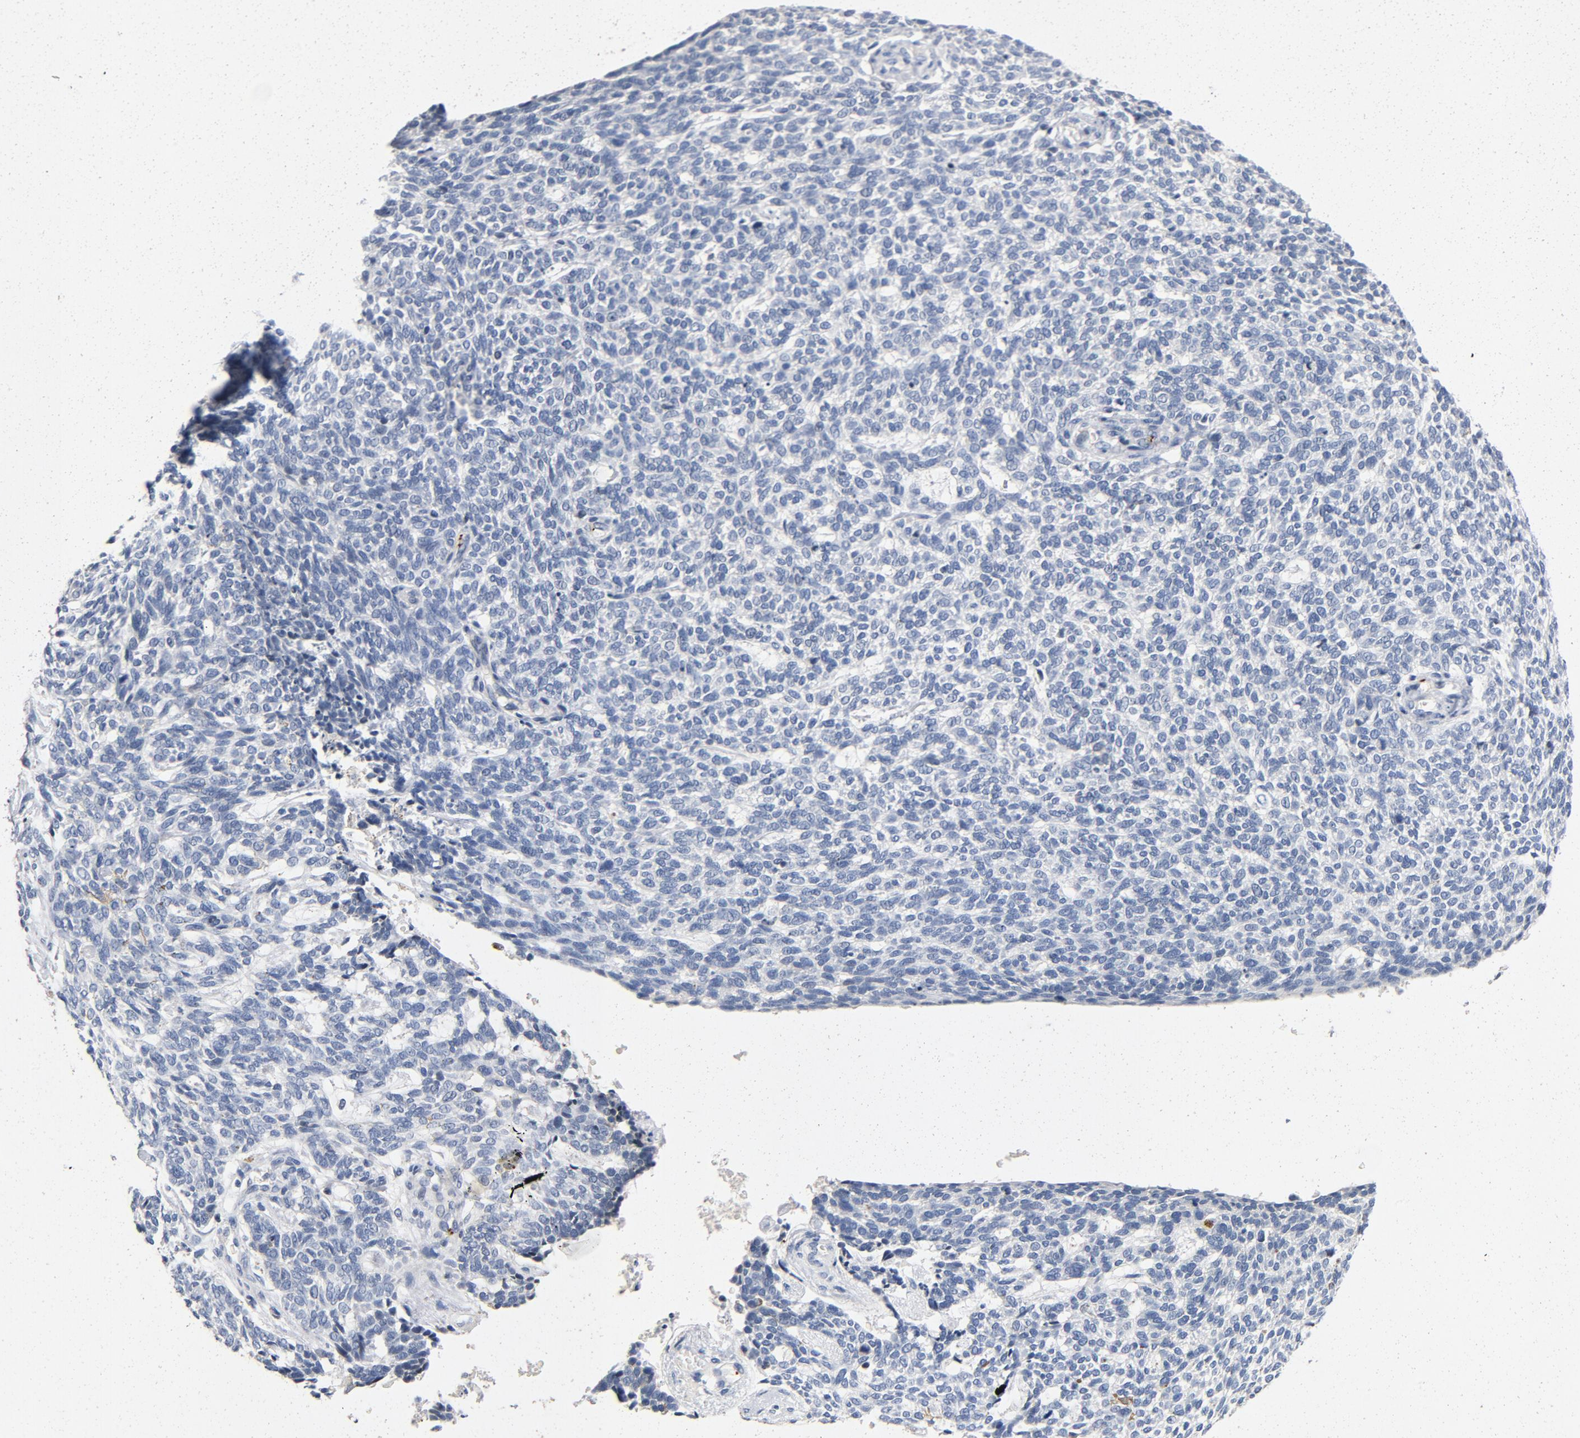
{"staining": {"intensity": "negative", "quantity": "none", "location": "none"}, "tissue": "skin cancer", "cell_type": "Tumor cells", "image_type": "cancer", "snomed": [{"axis": "morphology", "description": "Normal tissue, NOS"}, {"axis": "morphology", "description": "Basal cell carcinoma"}, {"axis": "topography", "description": "Skin"}], "caption": "This is an IHC image of skin cancer (basal cell carcinoma). There is no positivity in tumor cells.", "gene": "PIM1", "patient": {"sex": "male", "age": 87}}